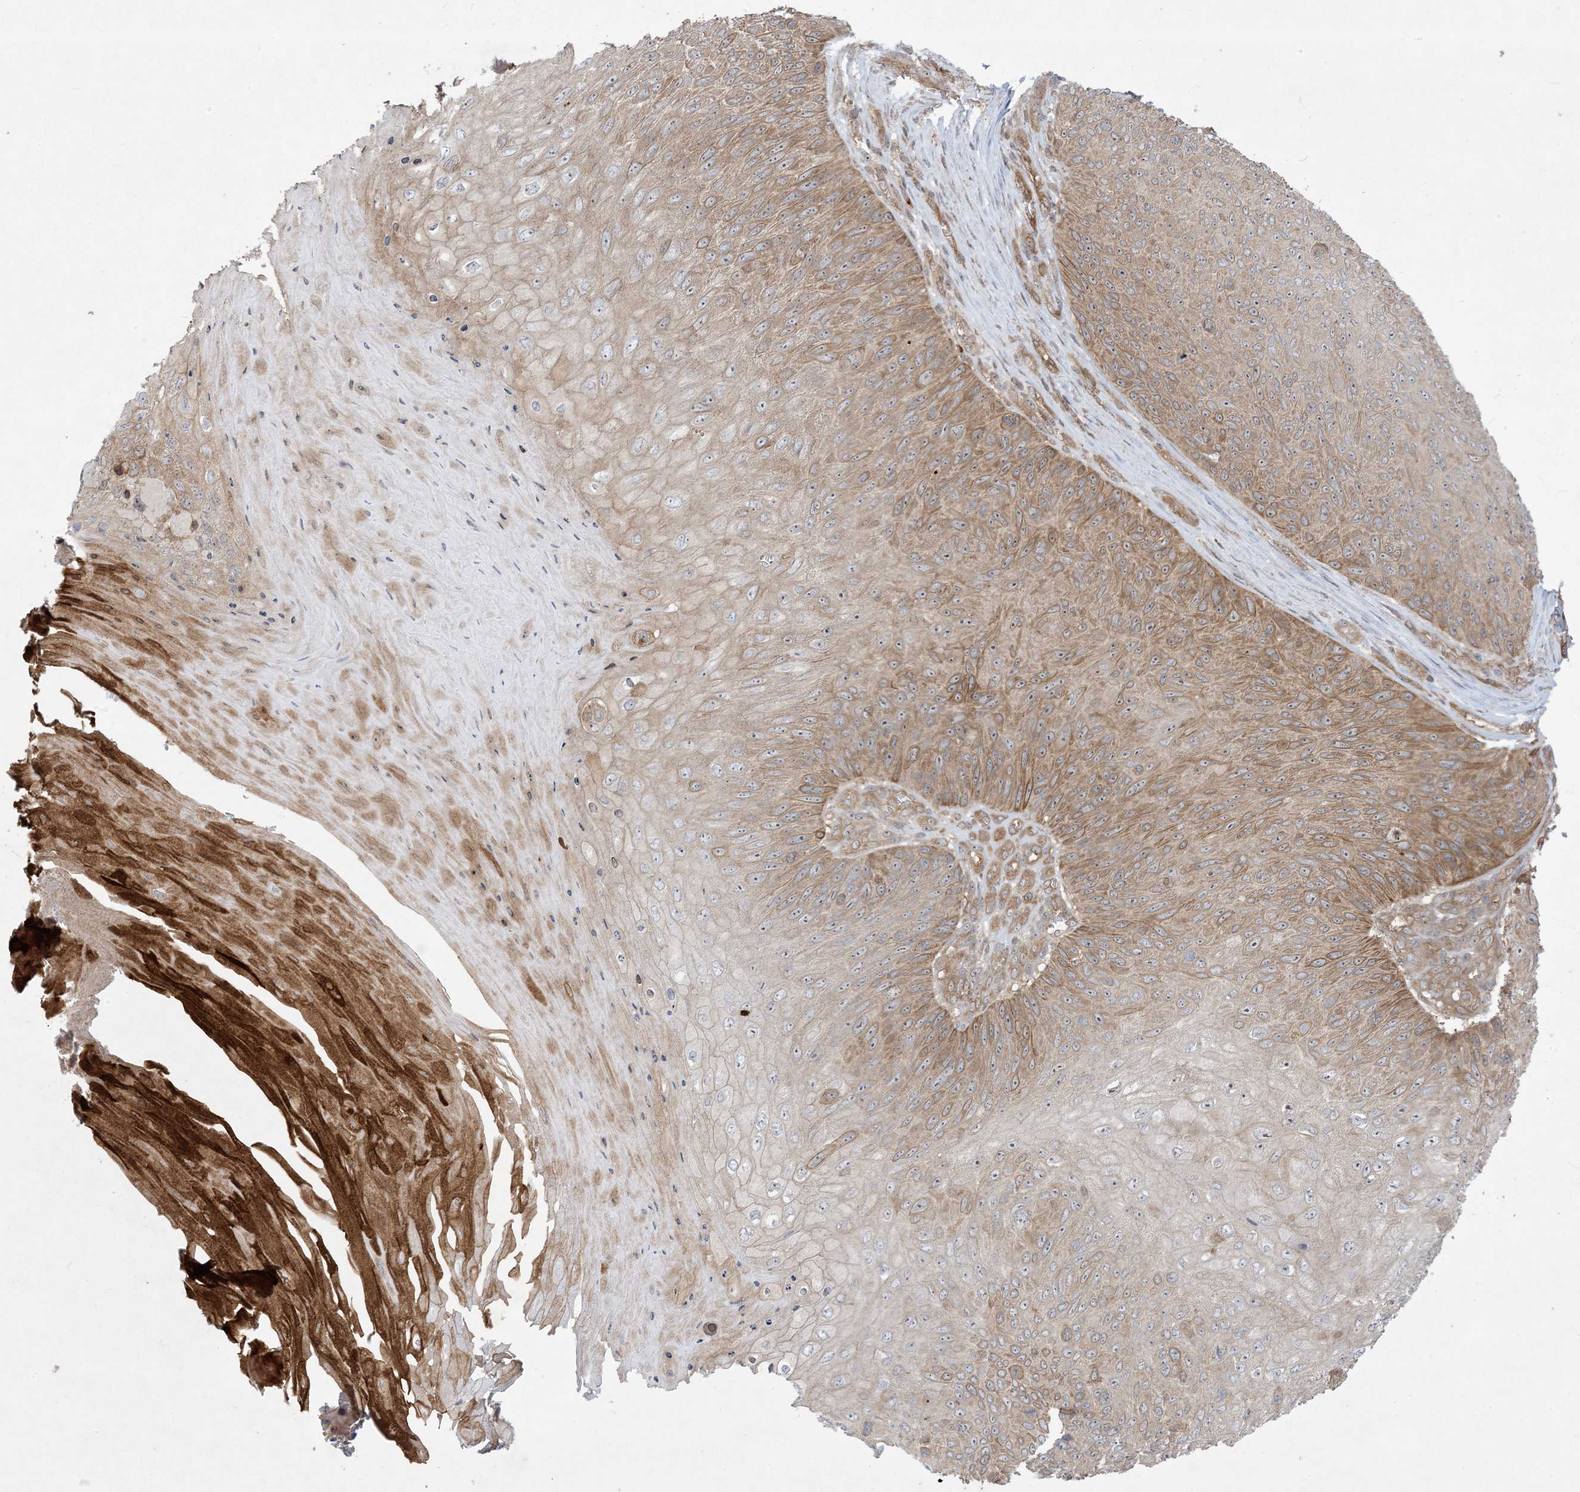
{"staining": {"intensity": "moderate", "quantity": "25%-75%", "location": "cytoplasmic/membranous,nuclear"}, "tissue": "skin cancer", "cell_type": "Tumor cells", "image_type": "cancer", "snomed": [{"axis": "morphology", "description": "Squamous cell carcinoma, NOS"}, {"axis": "topography", "description": "Skin"}], "caption": "Tumor cells display medium levels of moderate cytoplasmic/membranous and nuclear expression in about 25%-75% of cells in squamous cell carcinoma (skin). The staining is performed using DAB (3,3'-diaminobenzidine) brown chromogen to label protein expression. The nuclei are counter-stained blue using hematoxylin.", "gene": "SOGA3", "patient": {"sex": "female", "age": 88}}